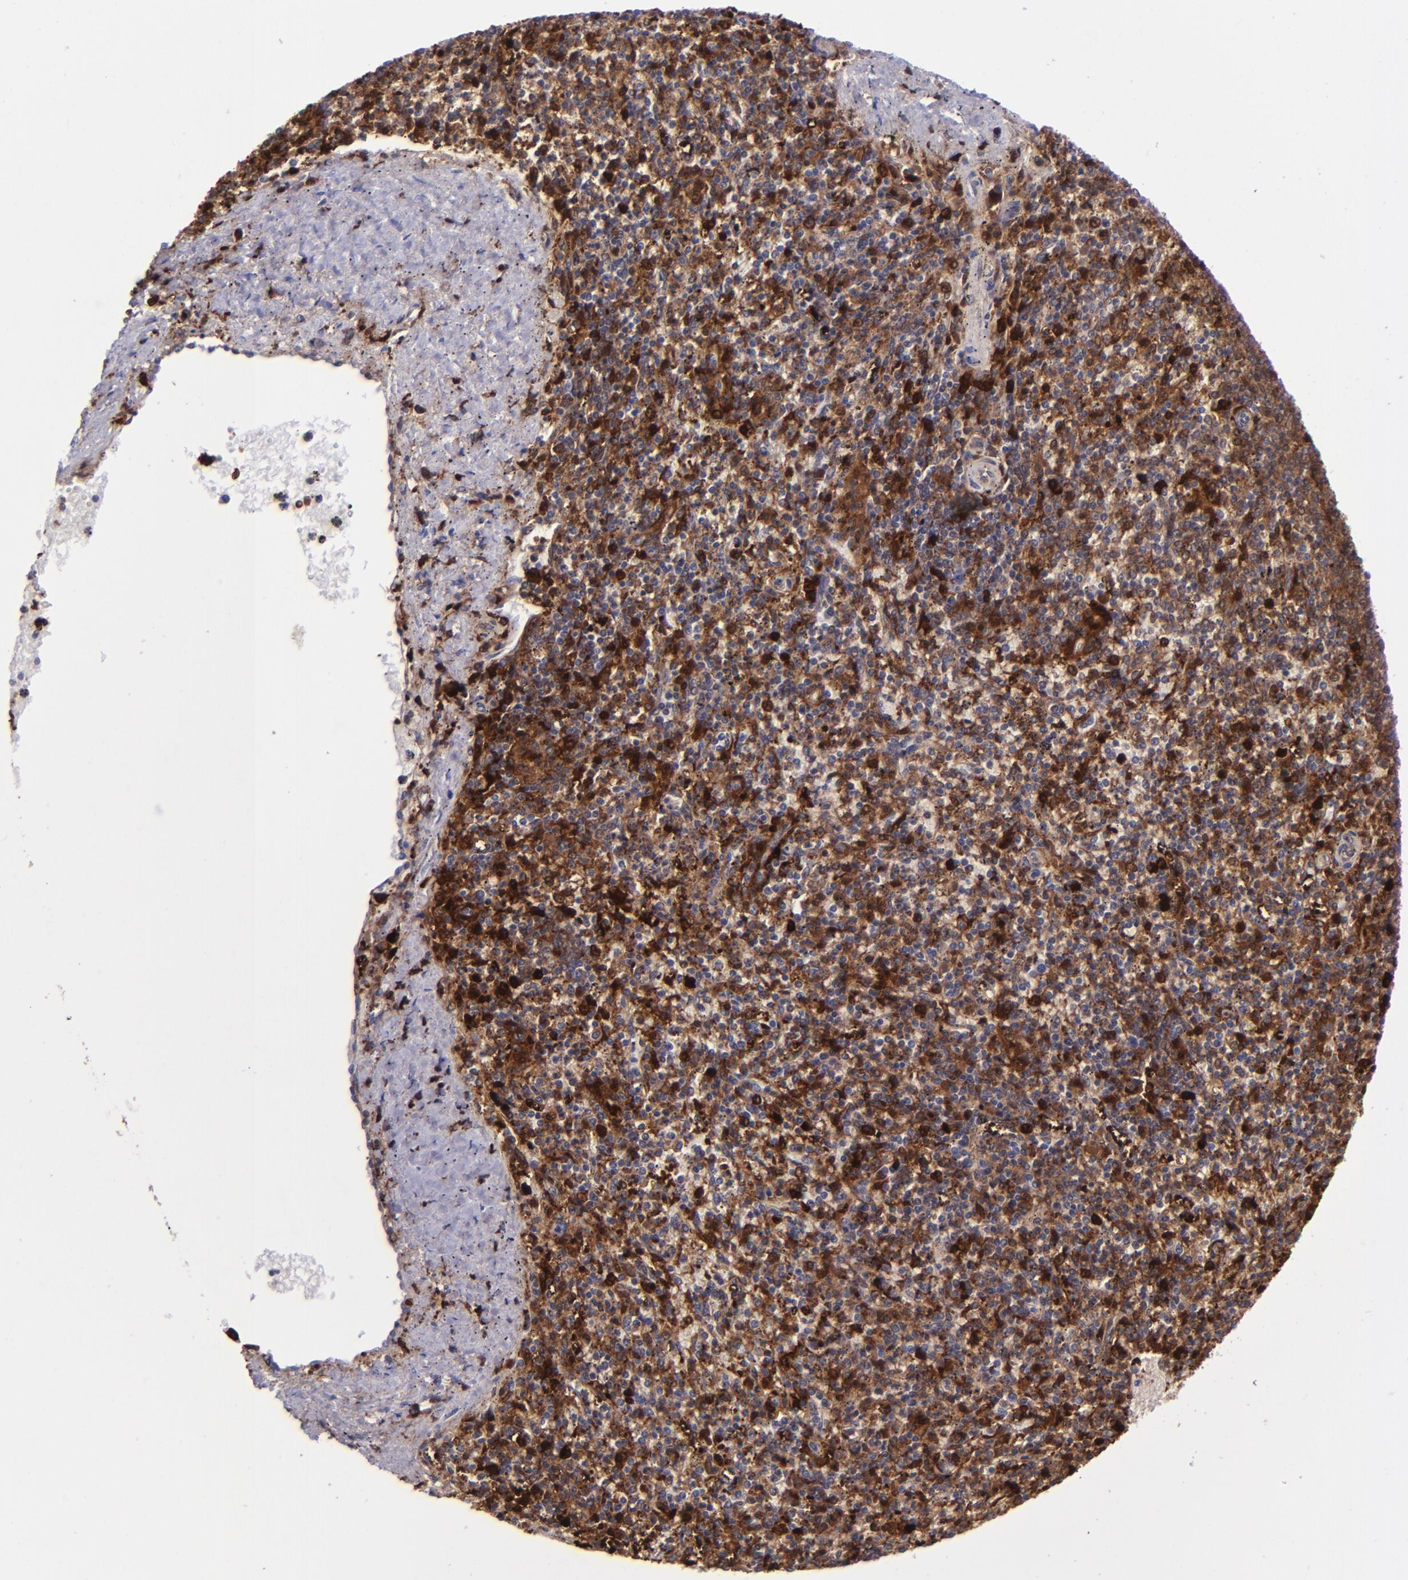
{"staining": {"intensity": "strong", "quantity": ">75%", "location": "cytoplasmic/membranous,nuclear"}, "tissue": "spleen", "cell_type": "Cells in red pulp", "image_type": "normal", "snomed": [{"axis": "morphology", "description": "Normal tissue, NOS"}, {"axis": "topography", "description": "Spleen"}], "caption": "Immunohistochemistry (IHC) (DAB) staining of normal spleen shows strong cytoplasmic/membranous,nuclear protein staining in approximately >75% of cells in red pulp.", "gene": "TYMP", "patient": {"sex": "male", "age": 72}}